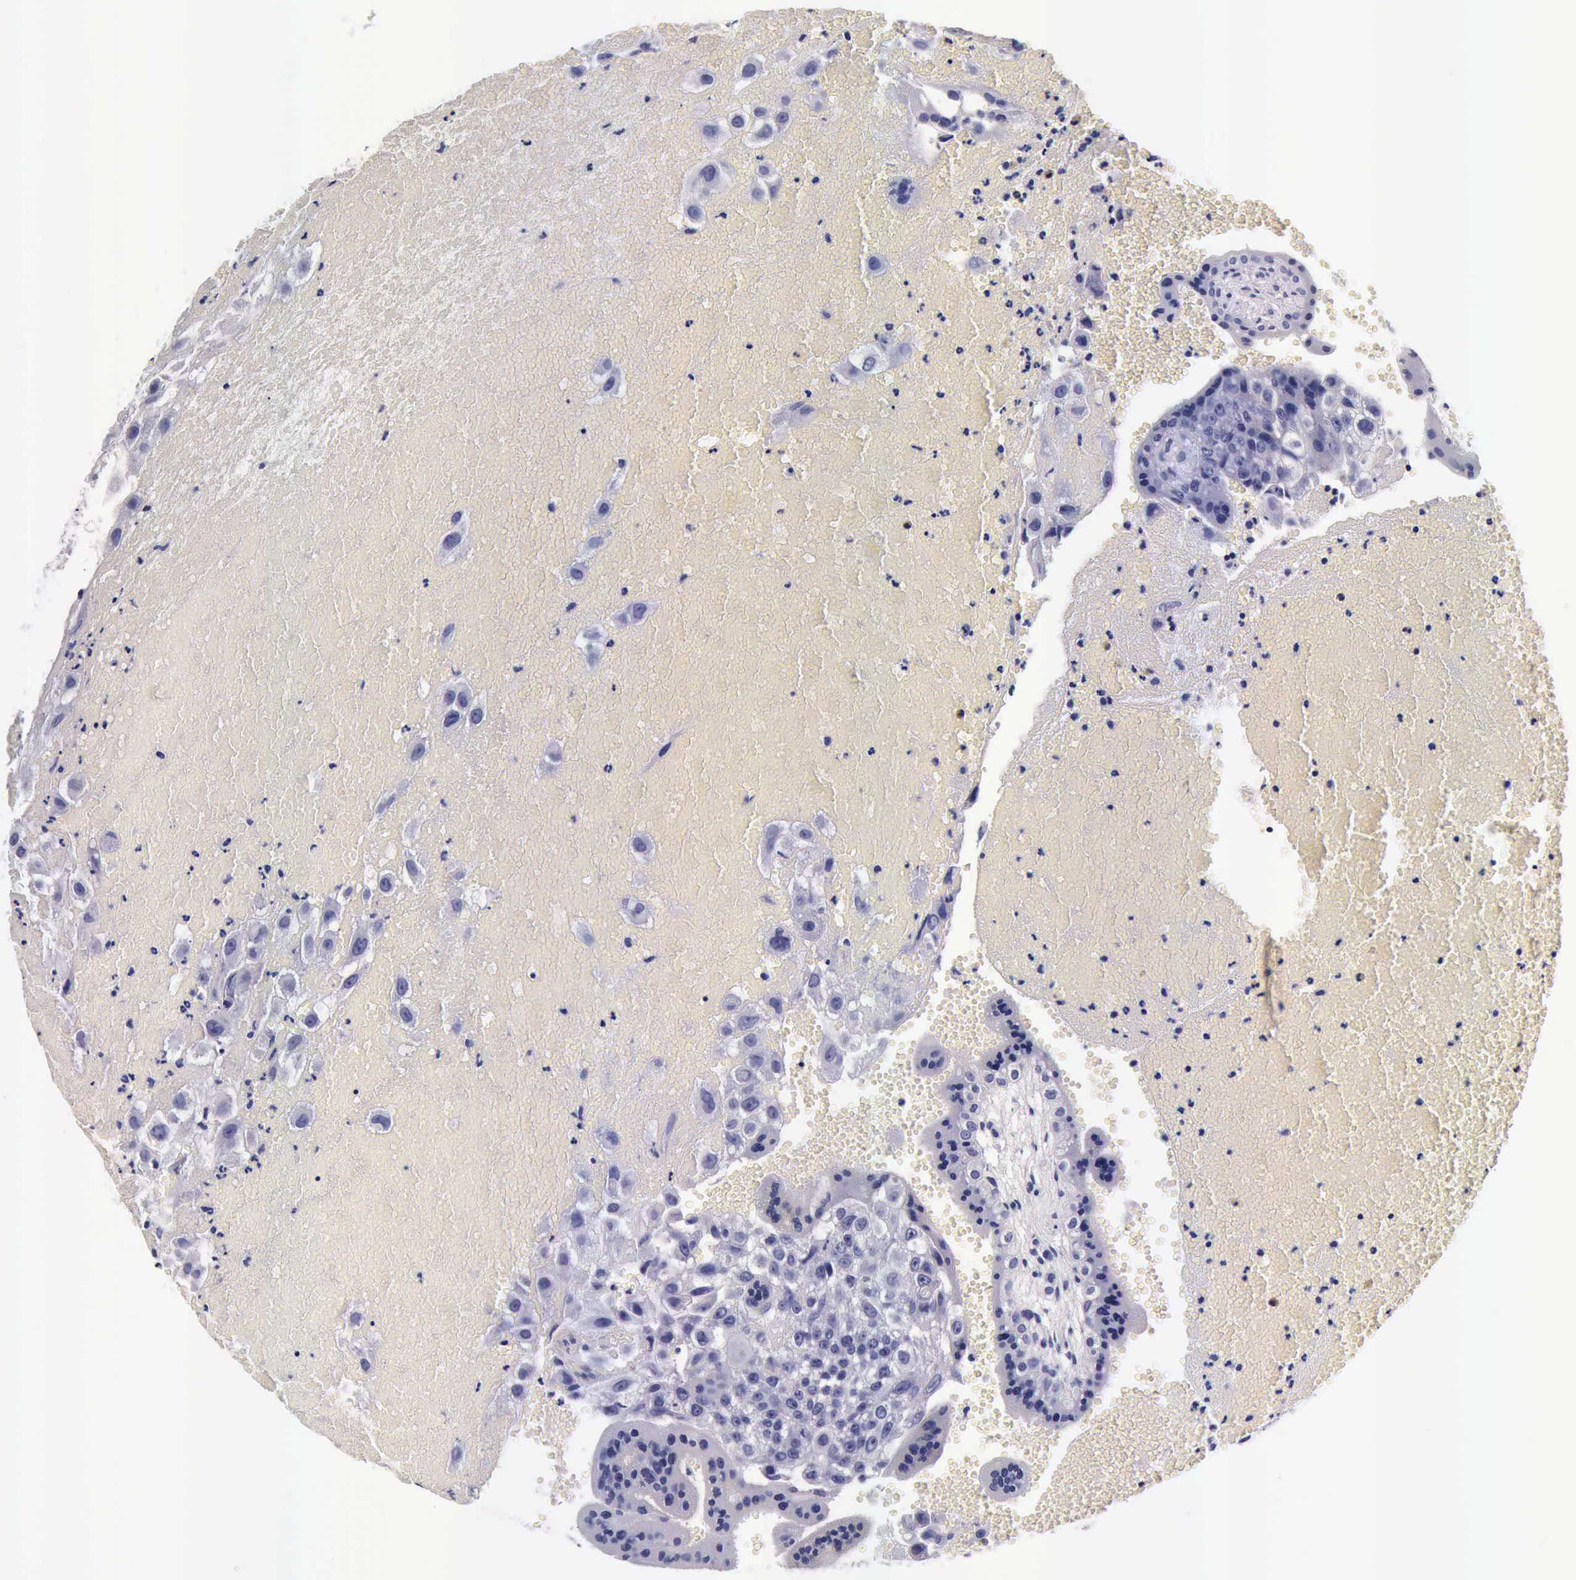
{"staining": {"intensity": "negative", "quantity": "none", "location": "none"}, "tissue": "placenta", "cell_type": "Decidual cells", "image_type": "normal", "snomed": [{"axis": "morphology", "description": "Normal tissue, NOS"}, {"axis": "topography", "description": "Placenta"}], "caption": "Decidual cells are negative for protein expression in benign human placenta. The staining is performed using DAB brown chromogen with nuclei counter-stained in using hematoxylin.", "gene": "IAPP", "patient": {"sex": "female", "age": 30}}